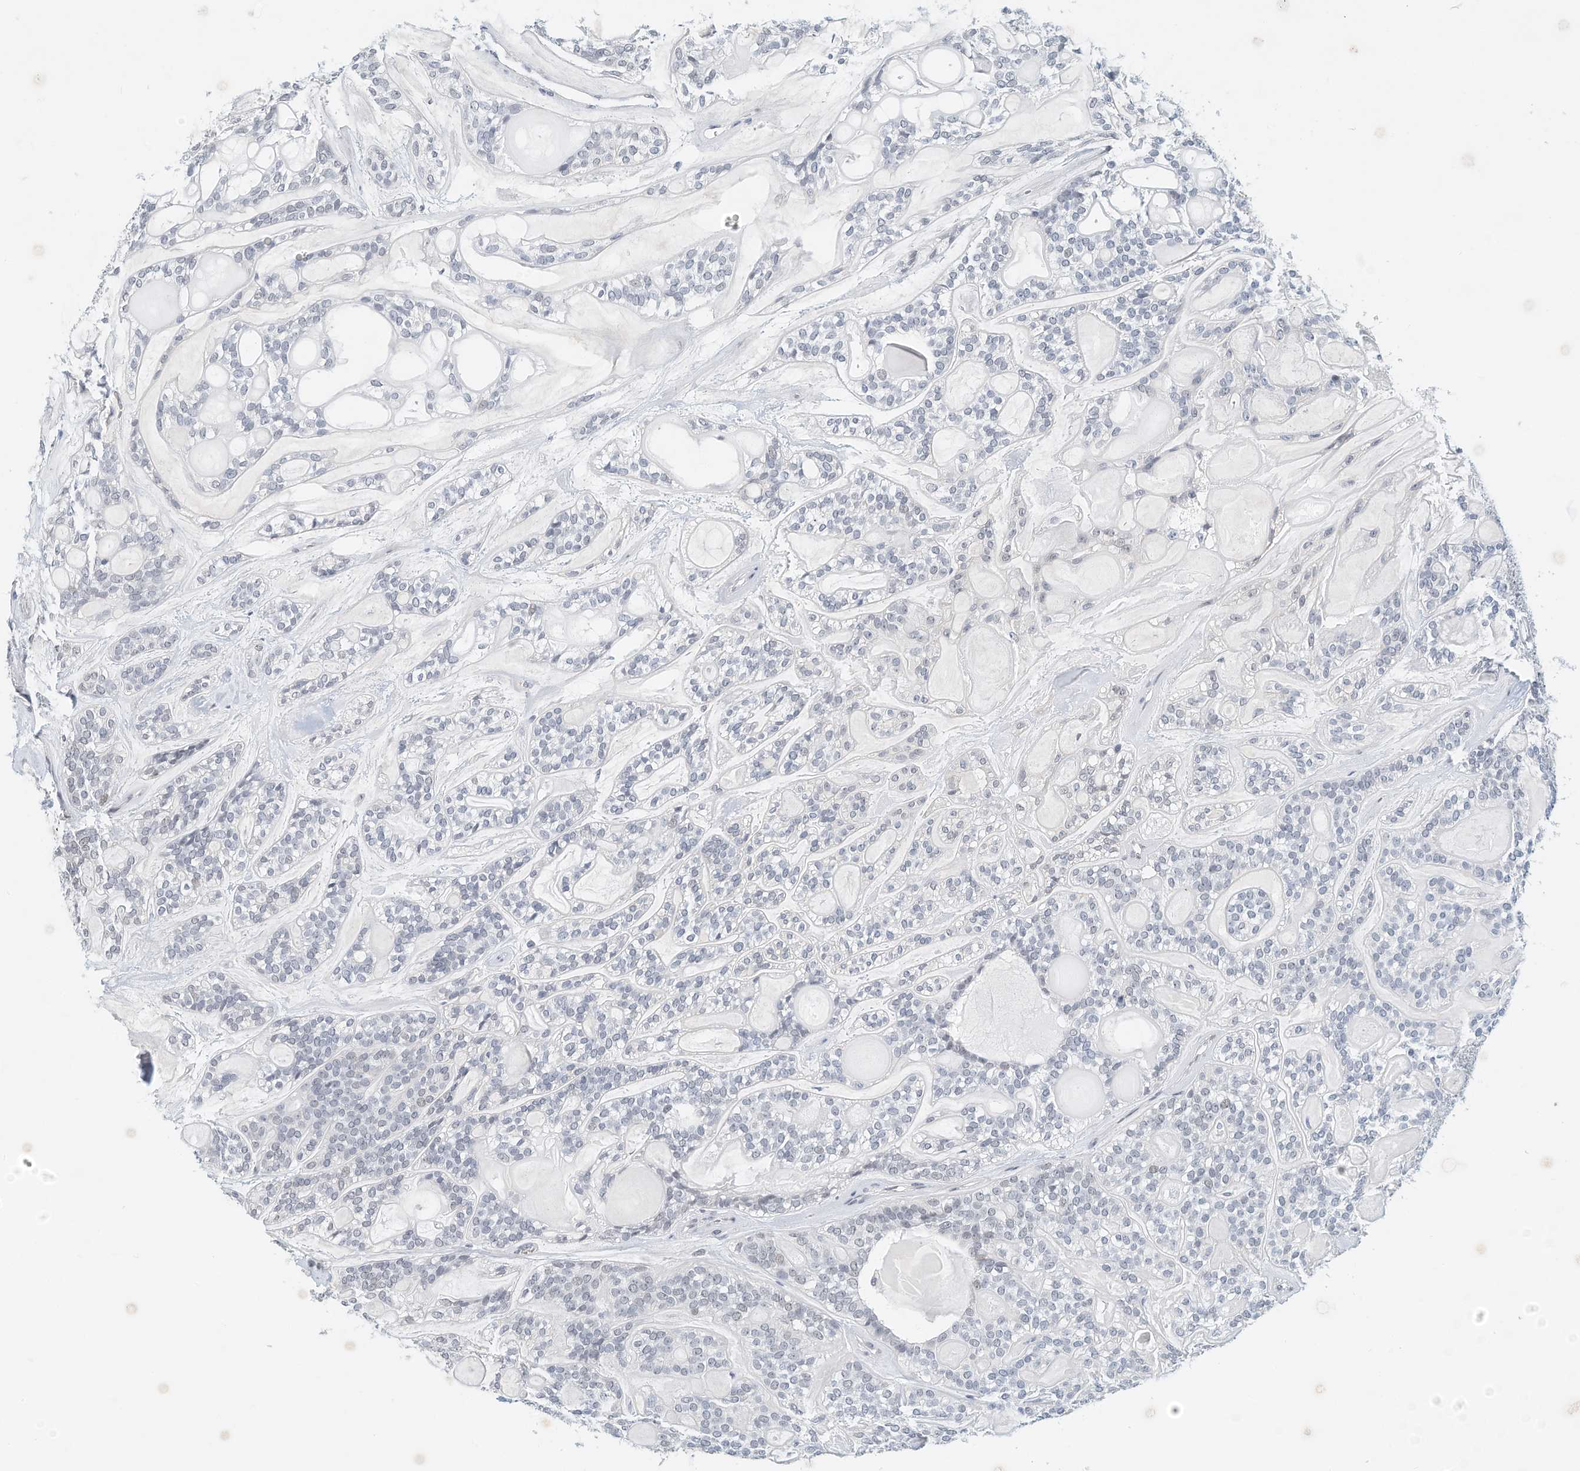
{"staining": {"intensity": "negative", "quantity": "none", "location": "none"}, "tissue": "head and neck cancer", "cell_type": "Tumor cells", "image_type": "cancer", "snomed": [{"axis": "morphology", "description": "Adenocarcinoma, NOS"}, {"axis": "topography", "description": "Head-Neck"}], "caption": "Tumor cells show no significant expression in head and neck cancer.", "gene": "ARHGAP28", "patient": {"sex": "male", "age": 66}}